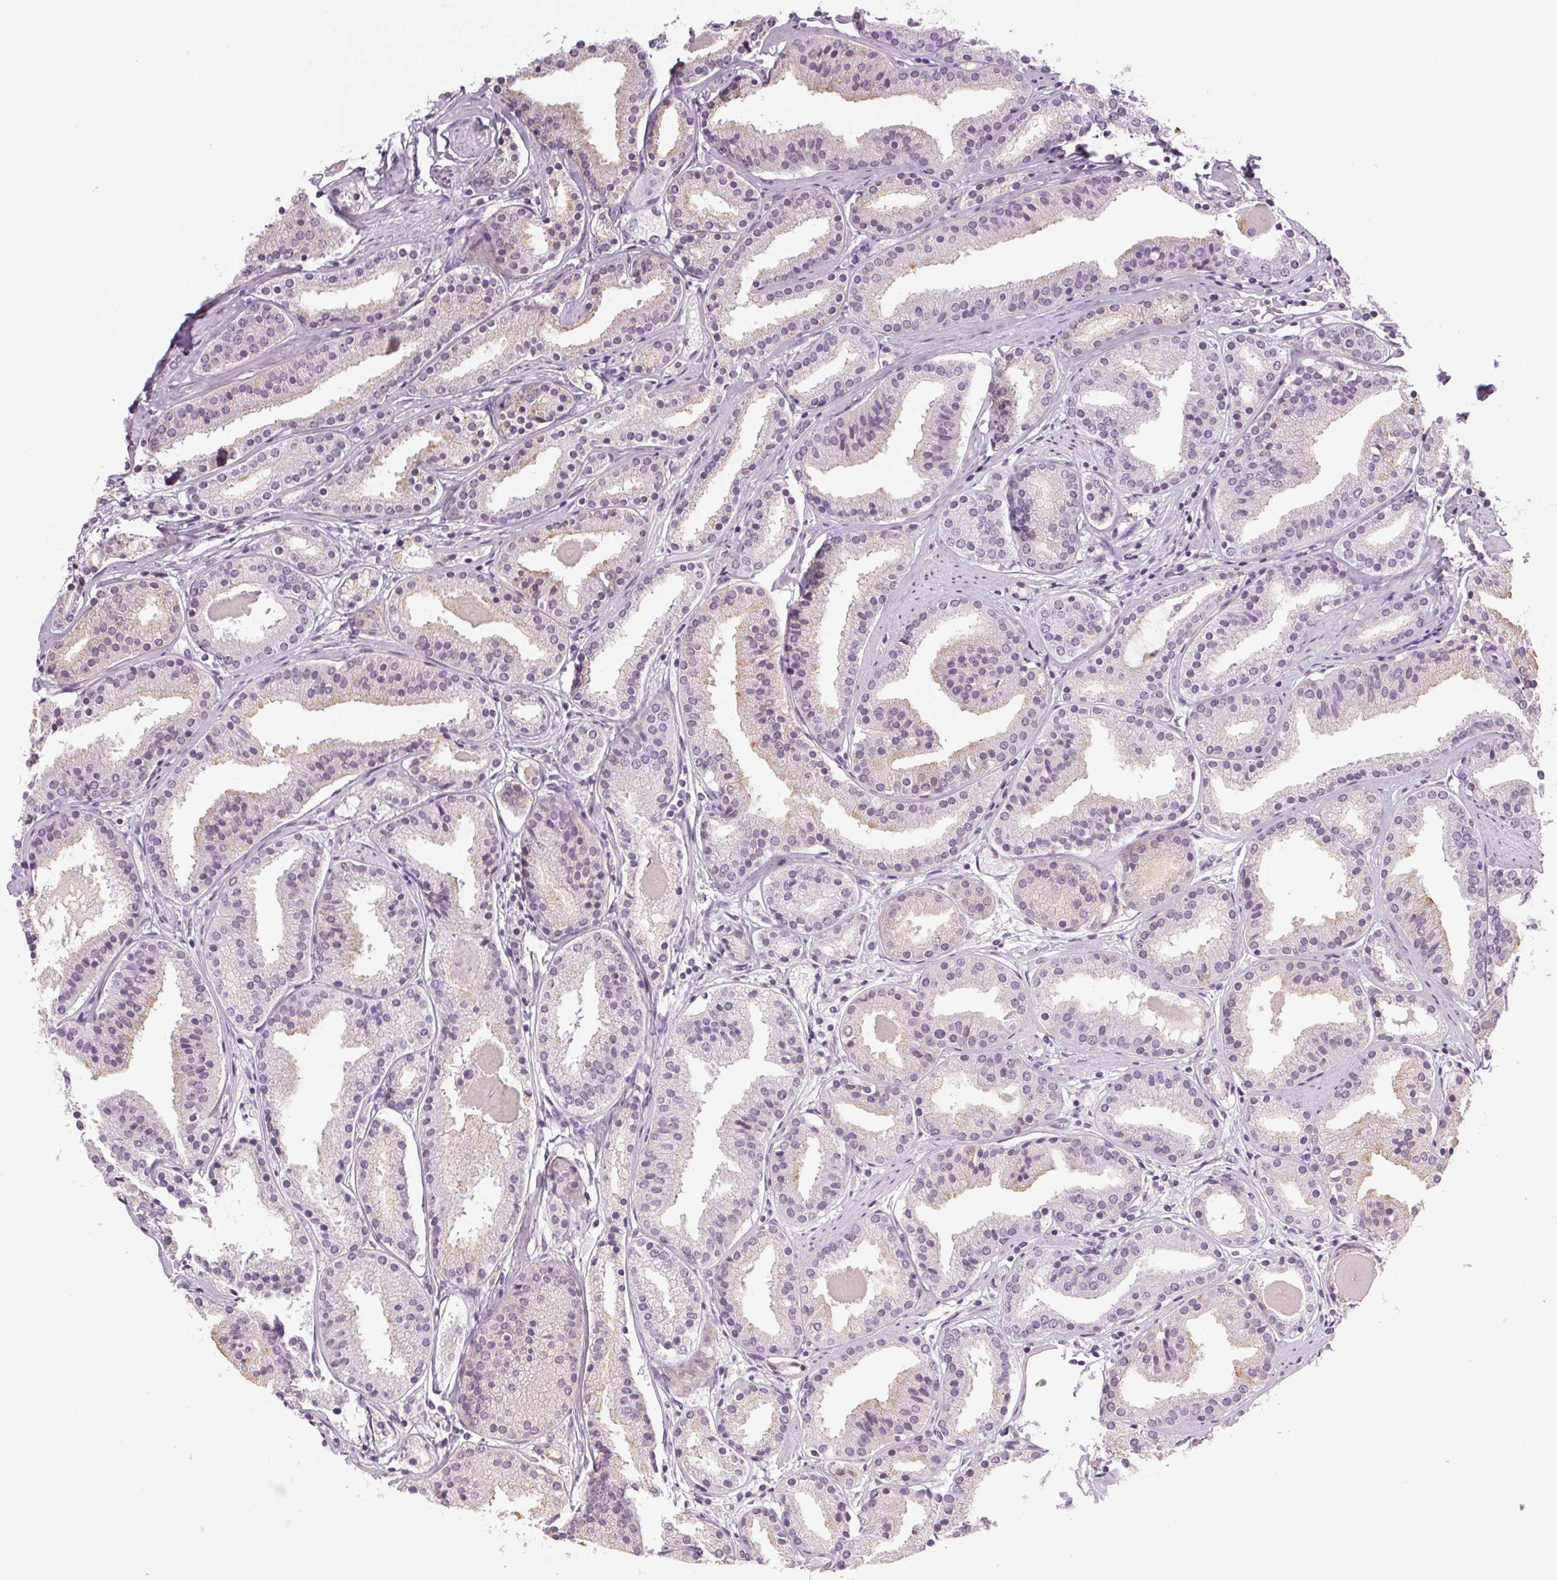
{"staining": {"intensity": "negative", "quantity": "none", "location": "none"}, "tissue": "prostate cancer", "cell_type": "Tumor cells", "image_type": "cancer", "snomed": [{"axis": "morphology", "description": "Adenocarcinoma, High grade"}, {"axis": "topography", "description": "Prostate"}], "caption": "The histopathology image demonstrates no staining of tumor cells in prostate cancer.", "gene": "MPO", "patient": {"sex": "male", "age": 63}}